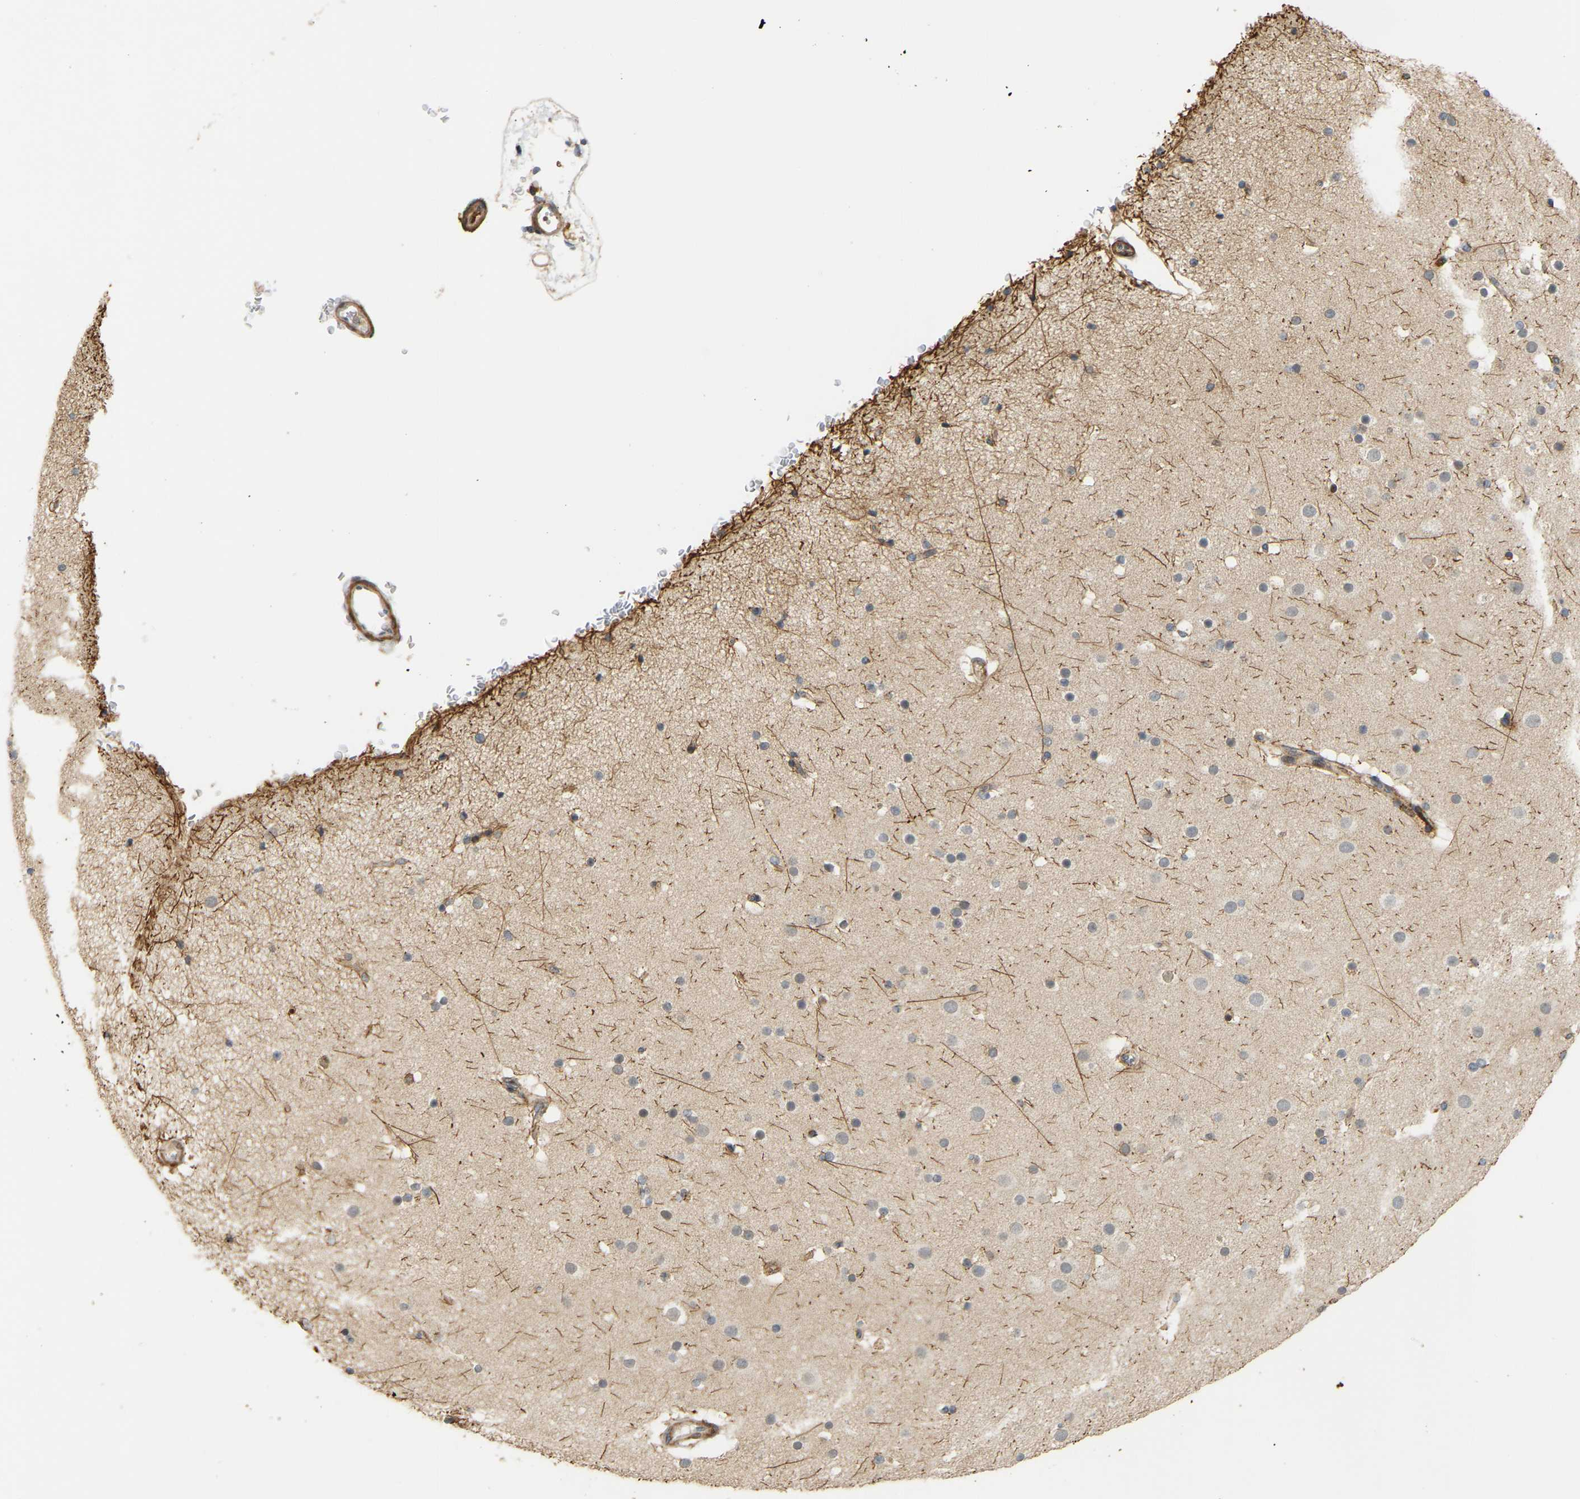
{"staining": {"intensity": "moderate", "quantity": ">75%", "location": "cytoplasmic/membranous"}, "tissue": "cerebral cortex", "cell_type": "Endothelial cells", "image_type": "normal", "snomed": [{"axis": "morphology", "description": "Normal tissue, NOS"}, {"axis": "topography", "description": "Cerebral cortex"}], "caption": "DAB (3,3'-diaminobenzidine) immunohistochemical staining of benign human cerebral cortex displays moderate cytoplasmic/membranous protein expression in approximately >75% of endothelial cells. Using DAB (brown) and hematoxylin (blue) stains, captured at high magnification using brightfield microscopy.", "gene": "POGLUT2", "patient": {"sex": "male", "age": 57}}